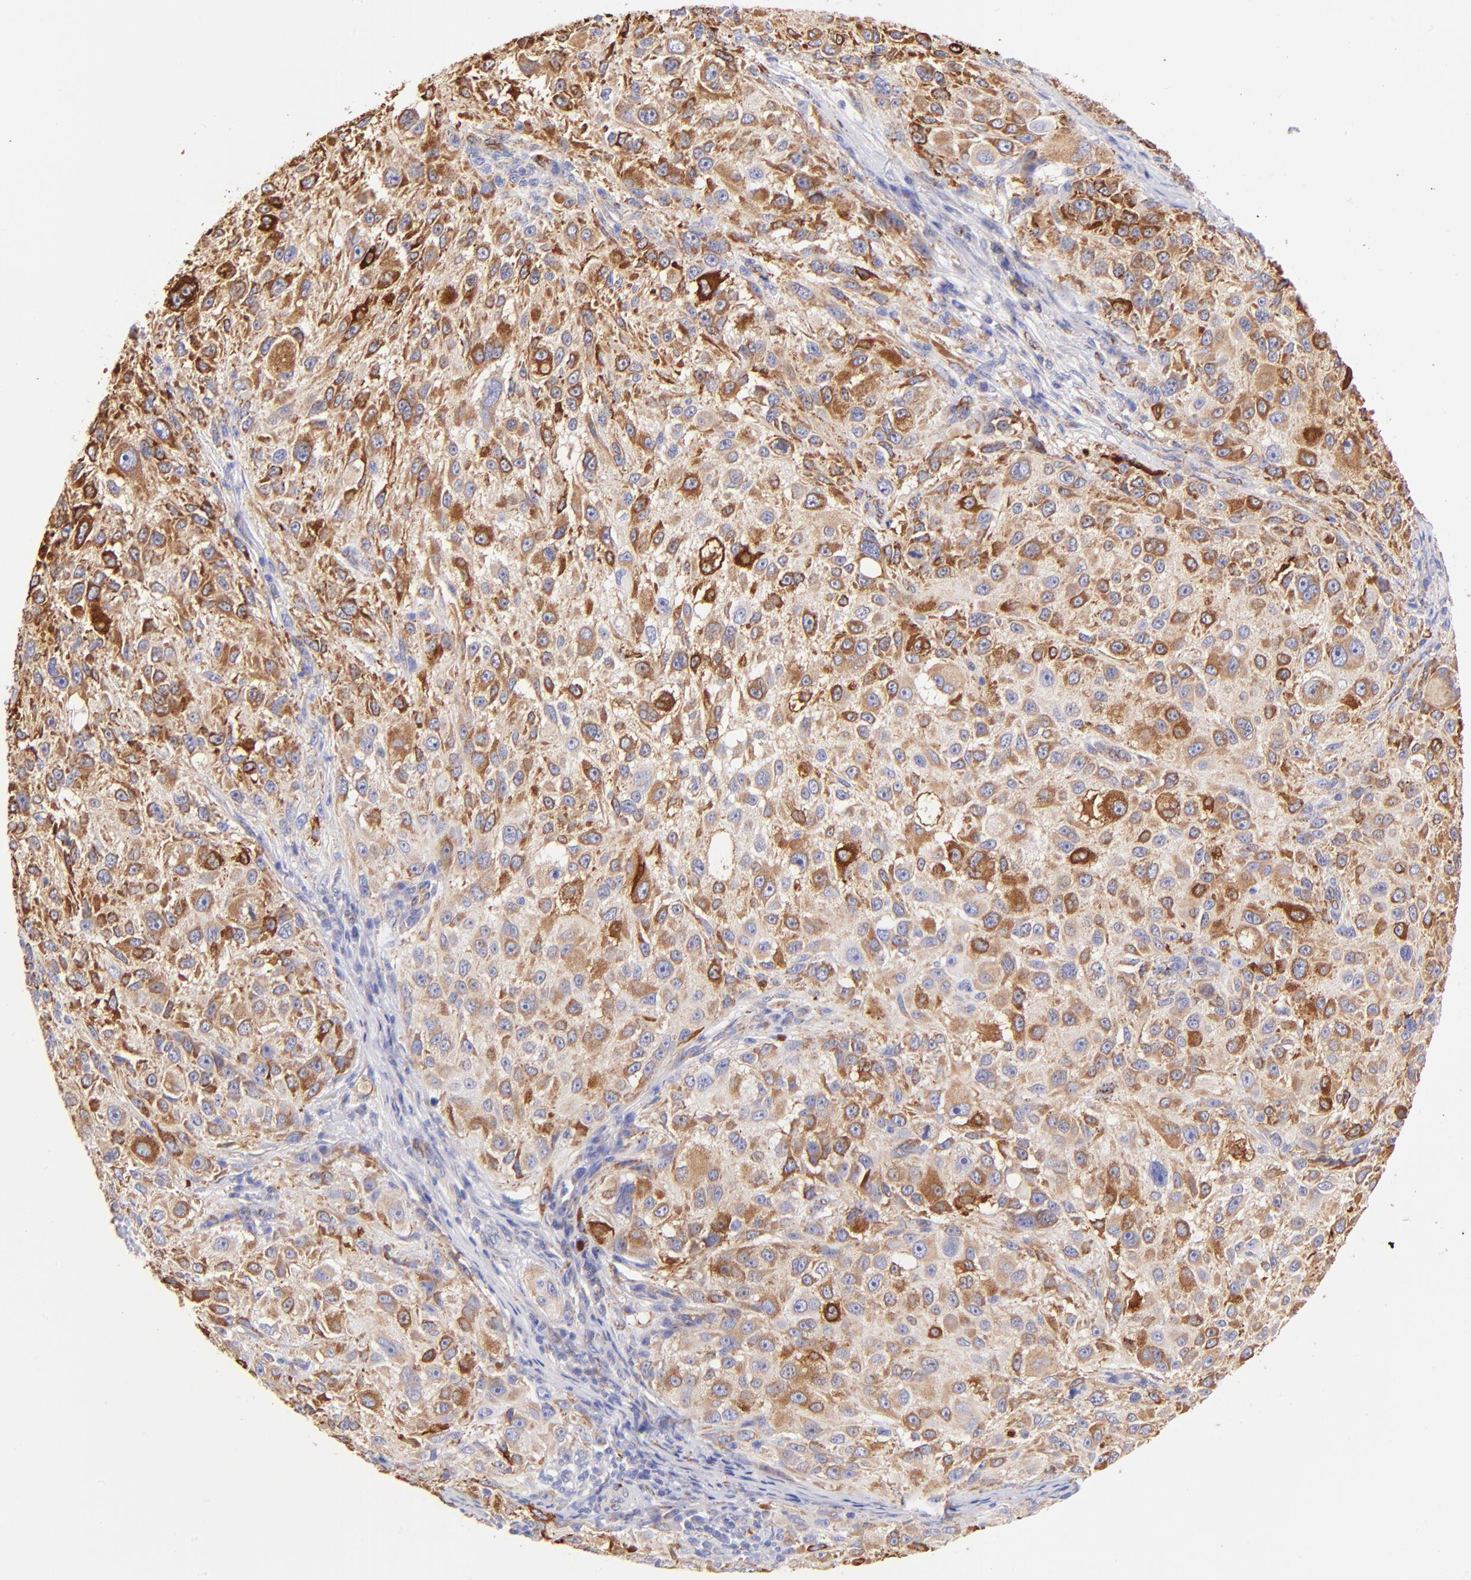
{"staining": {"intensity": "strong", "quantity": ">75%", "location": "cytoplasmic/membranous"}, "tissue": "melanoma", "cell_type": "Tumor cells", "image_type": "cancer", "snomed": [{"axis": "morphology", "description": "Necrosis, NOS"}, {"axis": "morphology", "description": "Malignant melanoma, NOS"}, {"axis": "topography", "description": "Skin"}], "caption": "Tumor cells reveal high levels of strong cytoplasmic/membranous staining in about >75% of cells in malignant melanoma. The staining is performed using DAB (3,3'-diaminobenzidine) brown chromogen to label protein expression. The nuclei are counter-stained blue using hematoxylin.", "gene": "SPARC", "patient": {"sex": "female", "age": 87}}